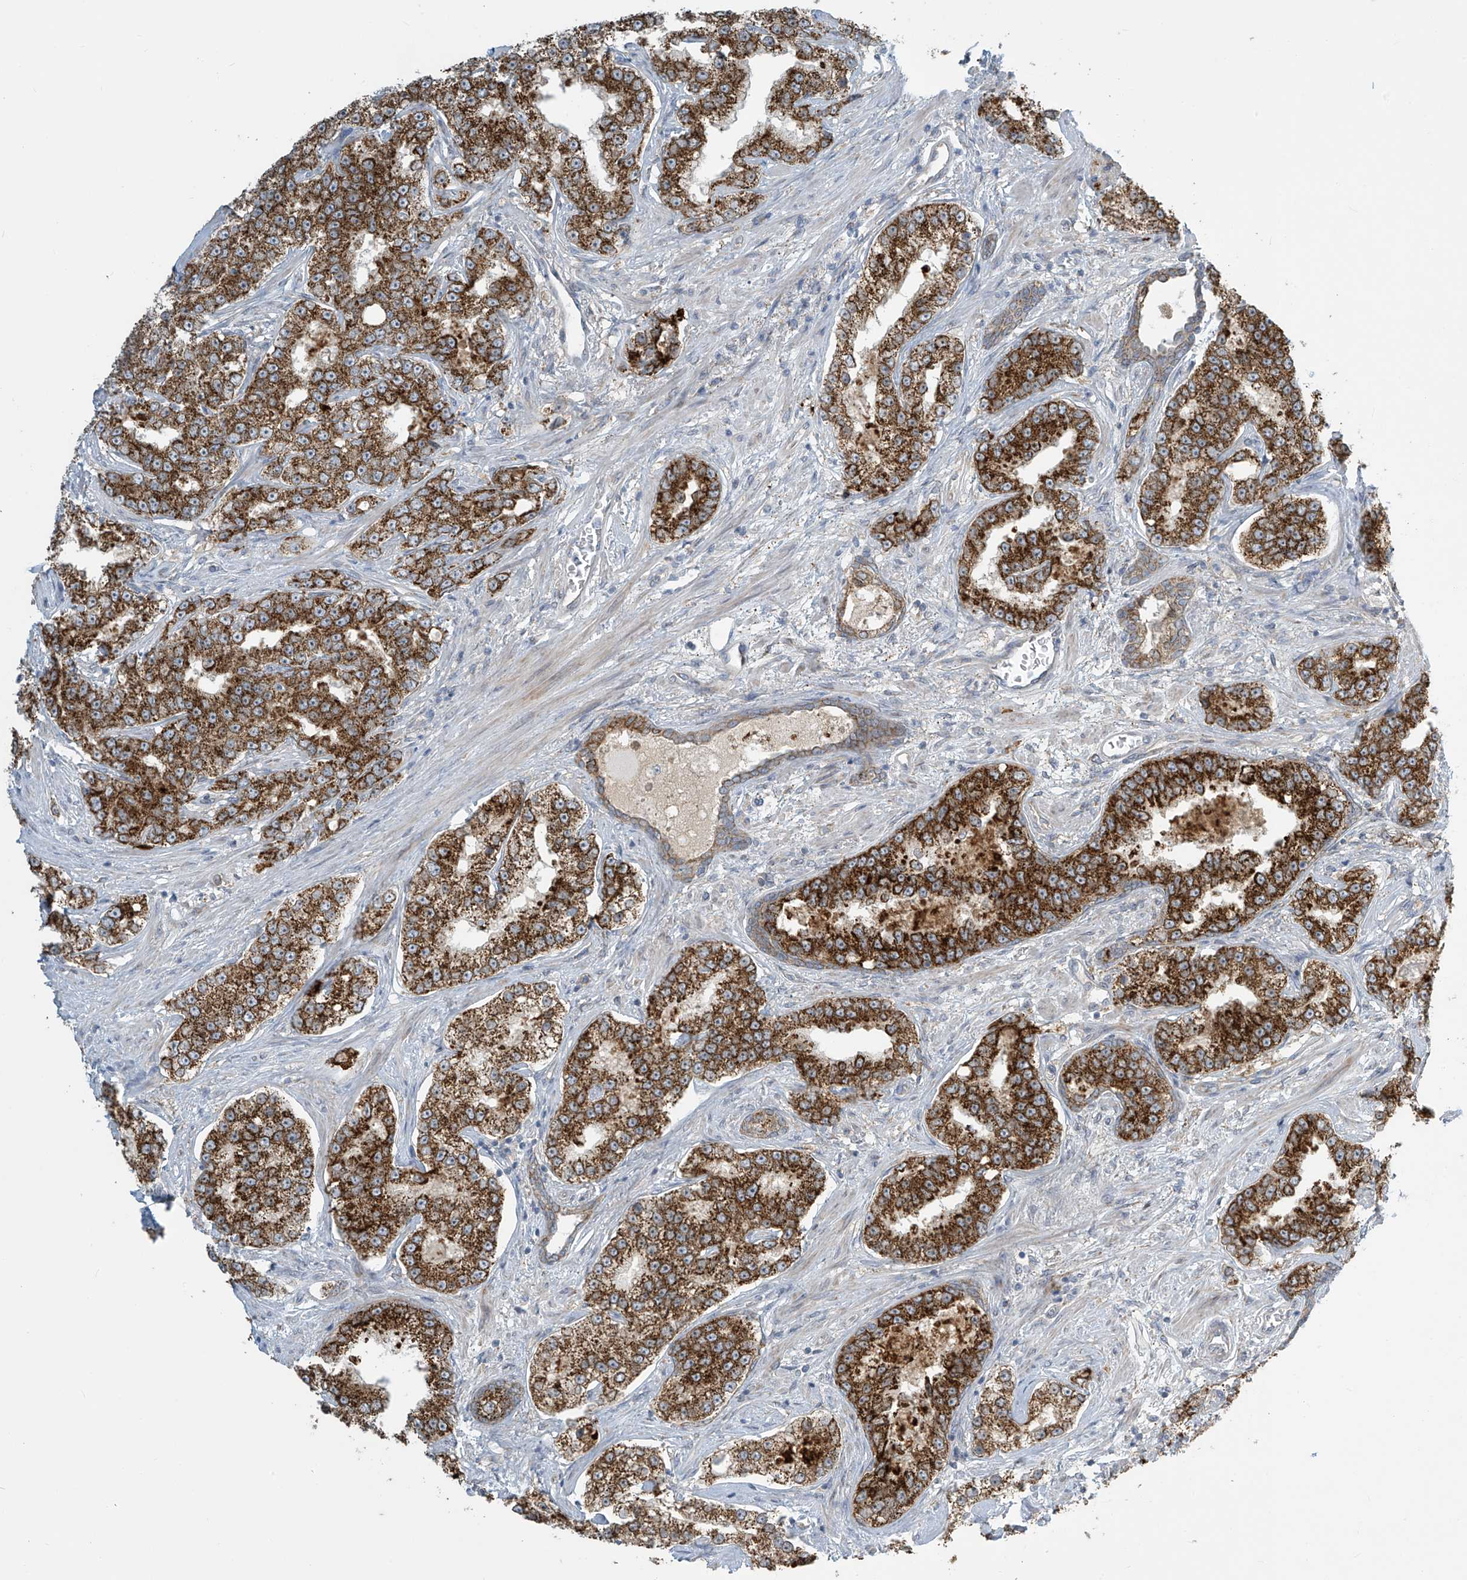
{"staining": {"intensity": "strong", "quantity": ">75%", "location": "cytoplasmic/membranous"}, "tissue": "prostate cancer", "cell_type": "Tumor cells", "image_type": "cancer", "snomed": [{"axis": "morphology", "description": "Normal tissue, NOS"}, {"axis": "morphology", "description": "Adenocarcinoma, High grade"}, {"axis": "topography", "description": "Prostate"}], "caption": "Immunohistochemistry of prostate cancer shows high levels of strong cytoplasmic/membranous staining in approximately >75% of tumor cells.", "gene": "LZTS3", "patient": {"sex": "male", "age": 83}}